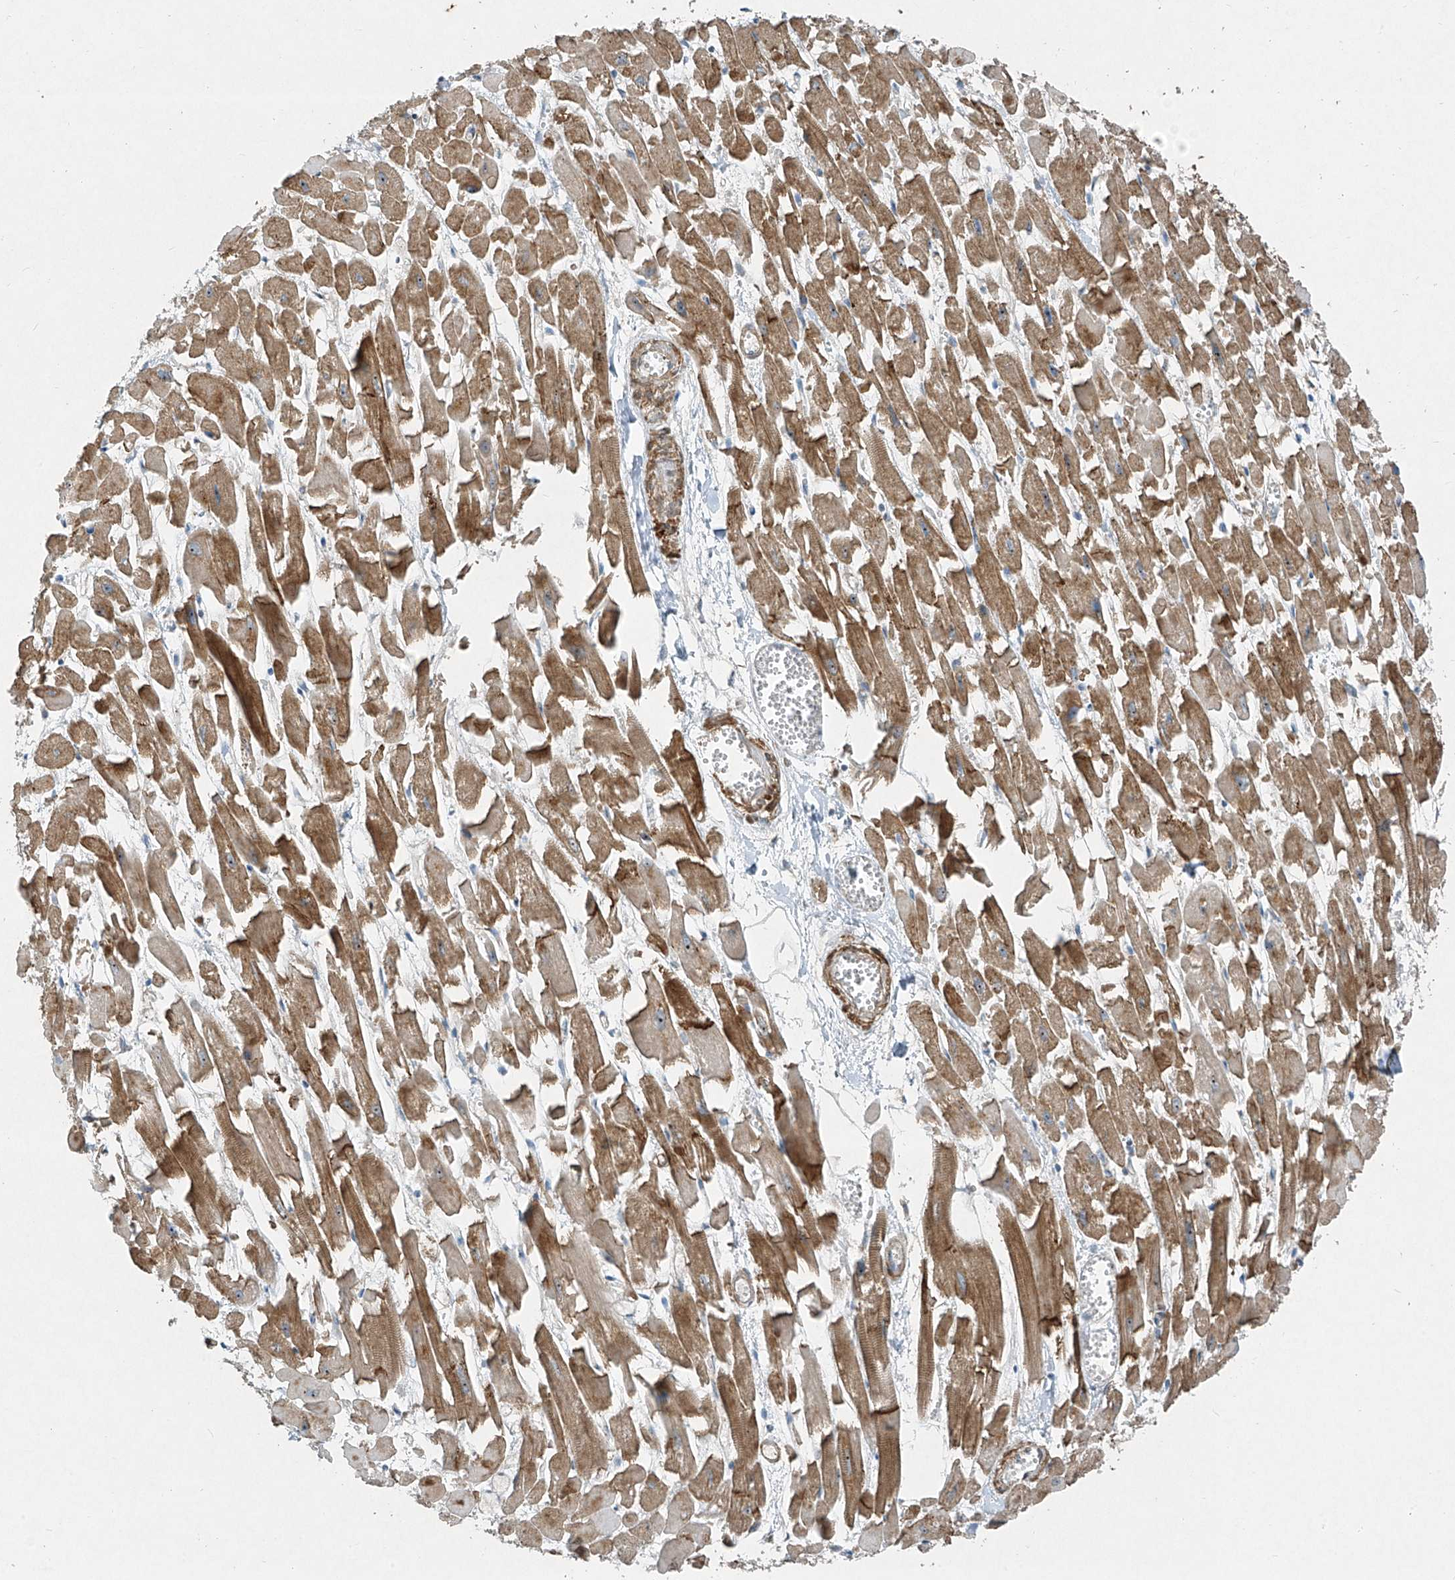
{"staining": {"intensity": "moderate", "quantity": ">75%", "location": "cytoplasmic/membranous"}, "tissue": "heart muscle", "cell_type": "Cardiomyocytes", "image_type": "normal", "snomed": [{"axis": "morphology", "description": "Normal tissue, NOS"}, {"axis": "topography", "description": "Heart"}], "caption": "An image of human heart muscle stained for a protein shows moderate cytoplasmic/membranous brown staining in cardiomyocytes. The protein of interest is shown in brown color, while the nuclei are stained blue.", "gene": "PPCS", "patient": {"sex": "female", "age": 64}}